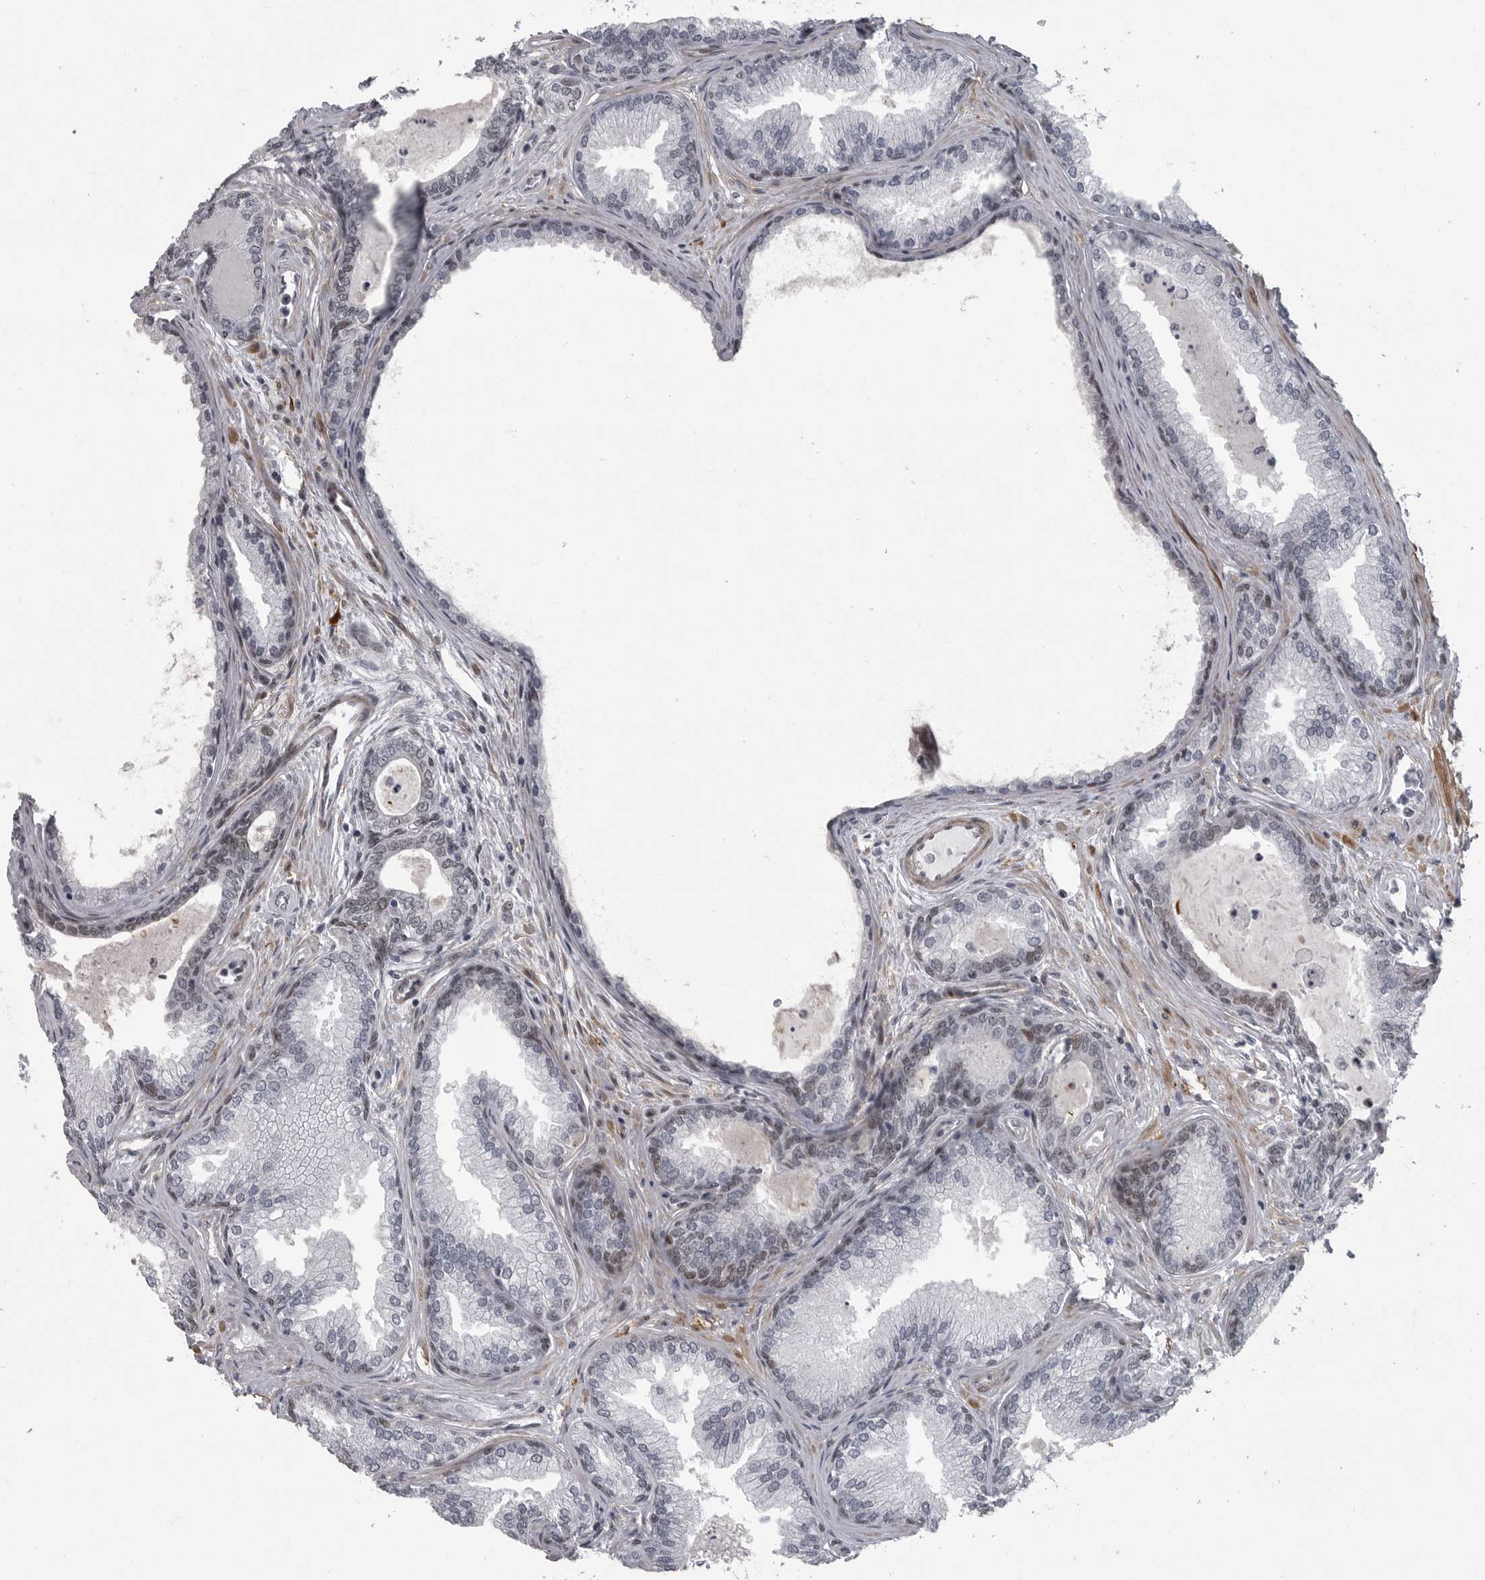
{"staining": {"intensity": "moderate", "quantity": "25%-75%", "location": "nuclear"}, "tissue": "prostate cancer", "cell_type": "Tumor cells", "image_type": "cancer", "snomed": [{"axis": "morphology", "description": "Adenocarcinoma, High grade"}, {"axis": "topography", "description": "Prostate"}], "caption": "Brown immunohistochemical staining in human prostate cancer (adenocarcinoma (high-grade)) demonstrates moderate nuclear expression in about 25%-75% of tumor cells. (DAB (3,3'-diaminobenzidine) IHC, brown staining for protein, blue staining for nuclei).", "gene": "HMGN3", "patient": {"sex": "male", "age": 70}}